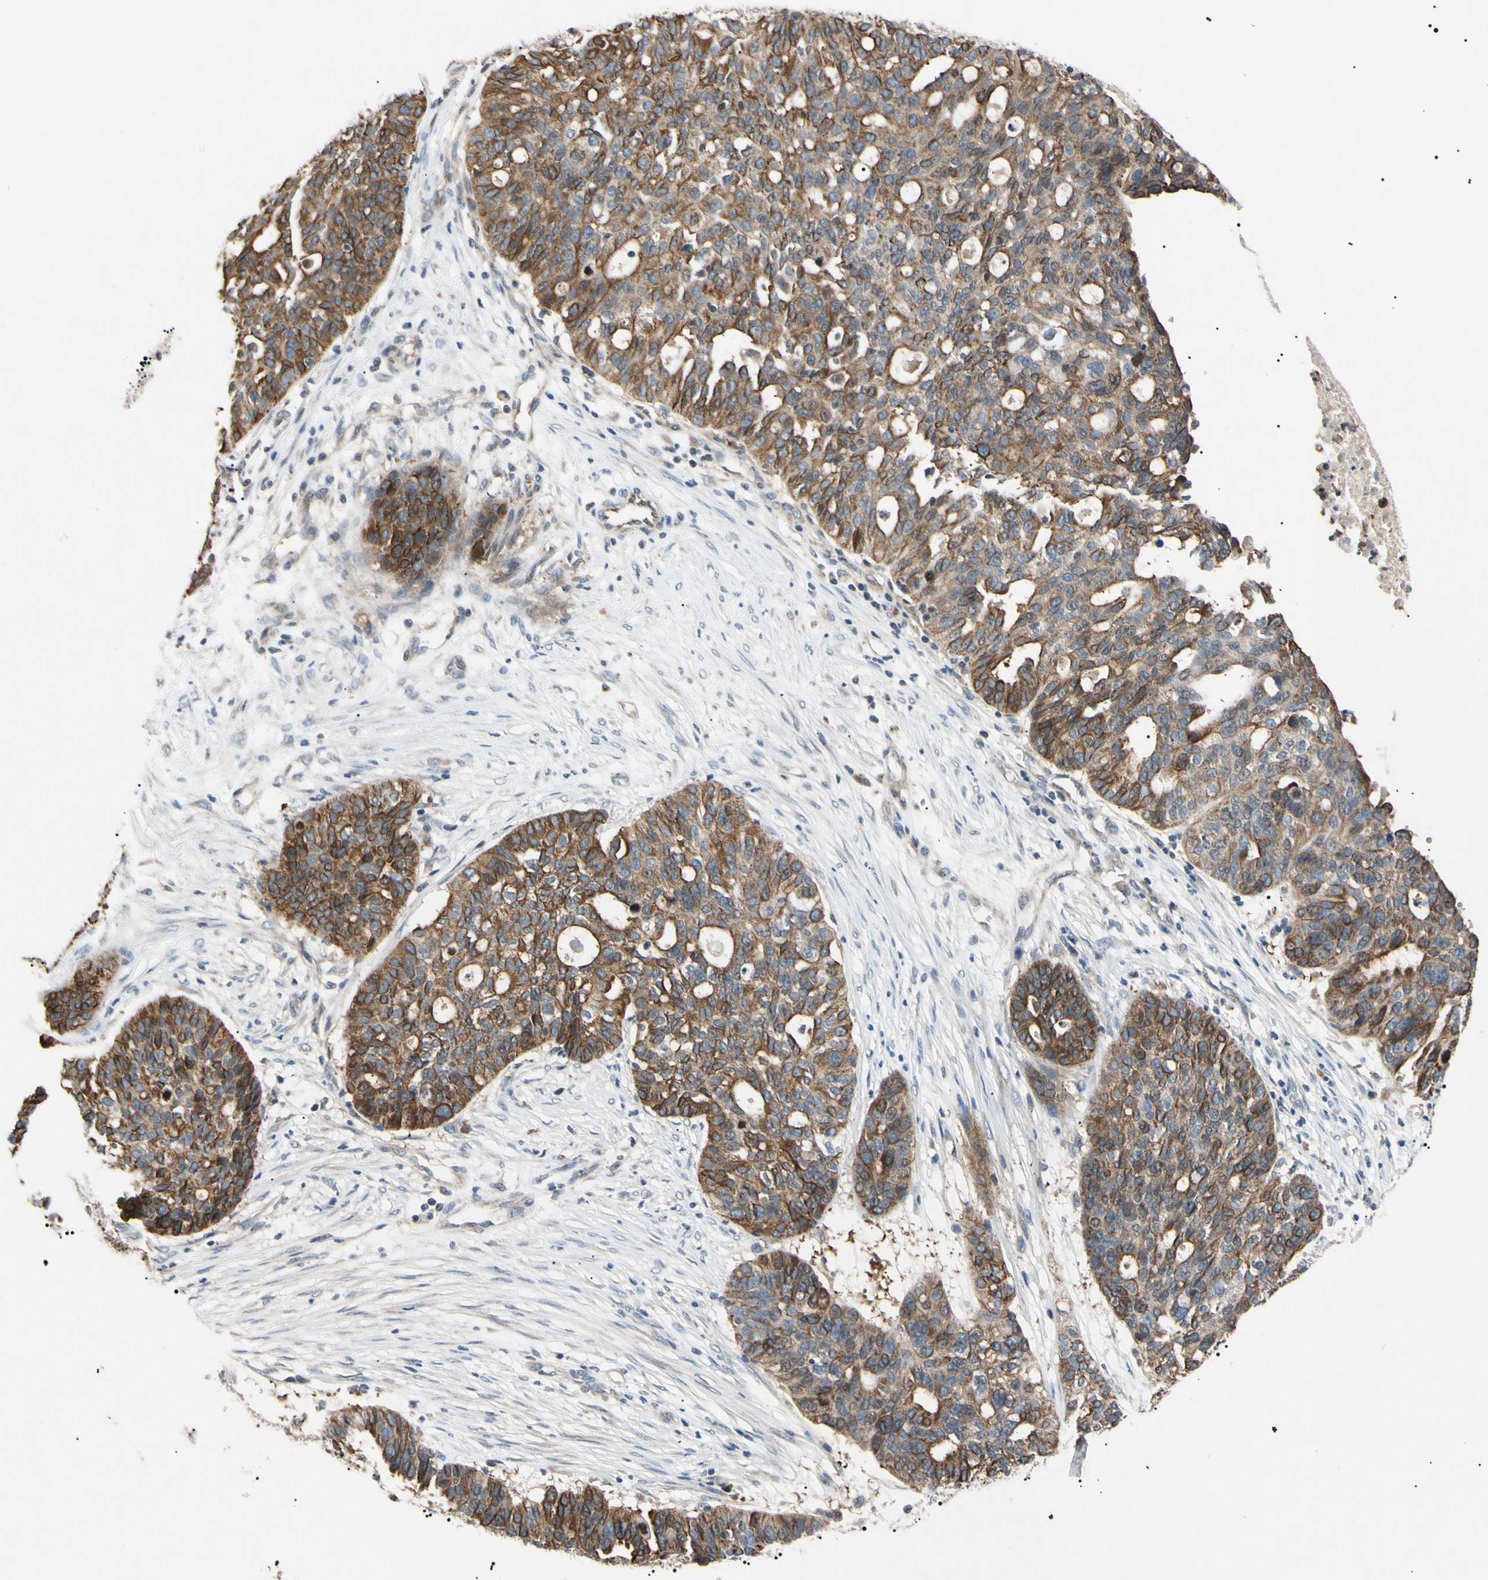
{"staining": {"intensity": "moderate", "quantity": "25%-75%", "location": "cytoplasmic/membranous,nuclear"}, "tissue": "ovarian cancer", "cell_type": "Tumor cells", "image_type": "cancer", "snomed": [{"axis": "morphology", "description": "Cystadenocarcinoma, serous, NOS"}, {"axis": "topography", "description": "Ovary"}], "caption": "Tumor cells show medium levels of moderate cytoplasmic/membranous and nuclear expression in approximately 25%-75% of cells in human ovarian serous cystadenocarcinoma.", "gene": "TUBB4A", "patient": {"sex": "female", "age": 59}}